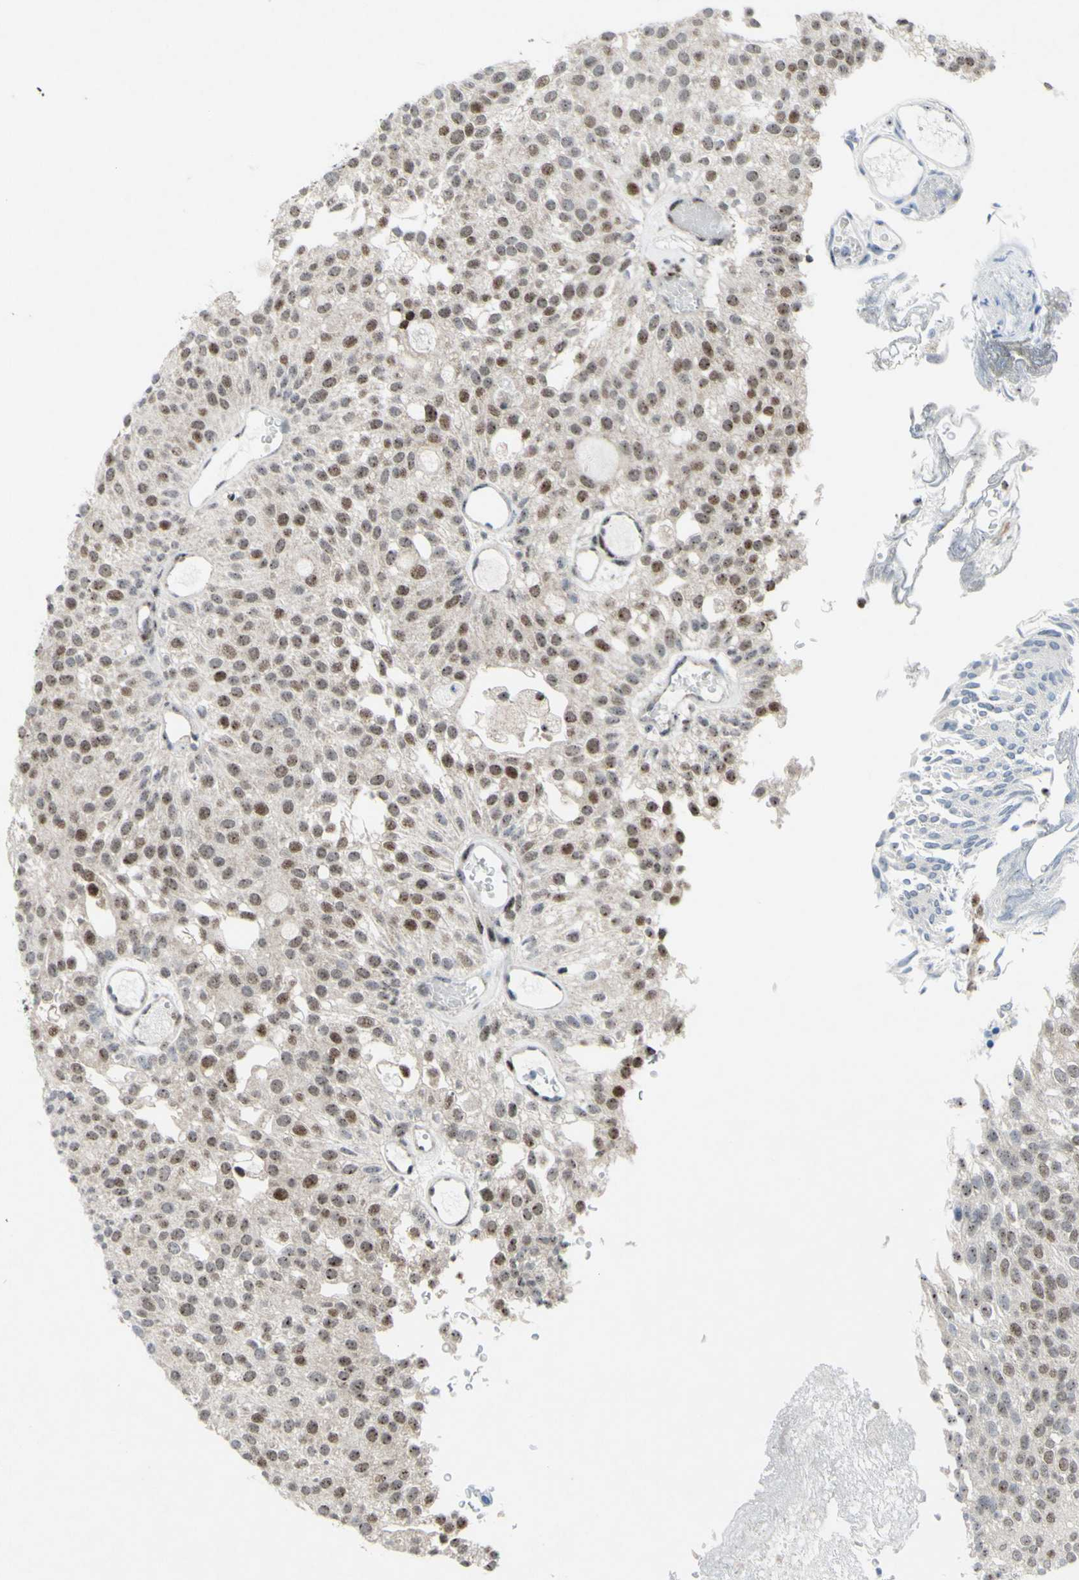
{"staining": {"intensity": "weak", "quantity": ">75%", "location": "nuclear"}, "tissue": "urothelial cancer", "cell_type": "Tumor cells", "image_type": "cancer", "snomed": [{"axis": "morphology", "description": "Urothelial carcinoma, Low grade"}, {"axis": "topography", "description": "Urinary bladder"}], "caption": "DAB (3,3'-diaminobenzidine) immunohistochemical staining of low-grade urothelial carcinoma exhibits weak nuclear protein expression in about >75% of tumor cells. The protein of interest is stained brown, and the nuclei are stained in blue (DAB IHC with brightfield microscopy, high magnification).", "gene": "POLR1A", "patient": {"sex": "male", "age": 78}}